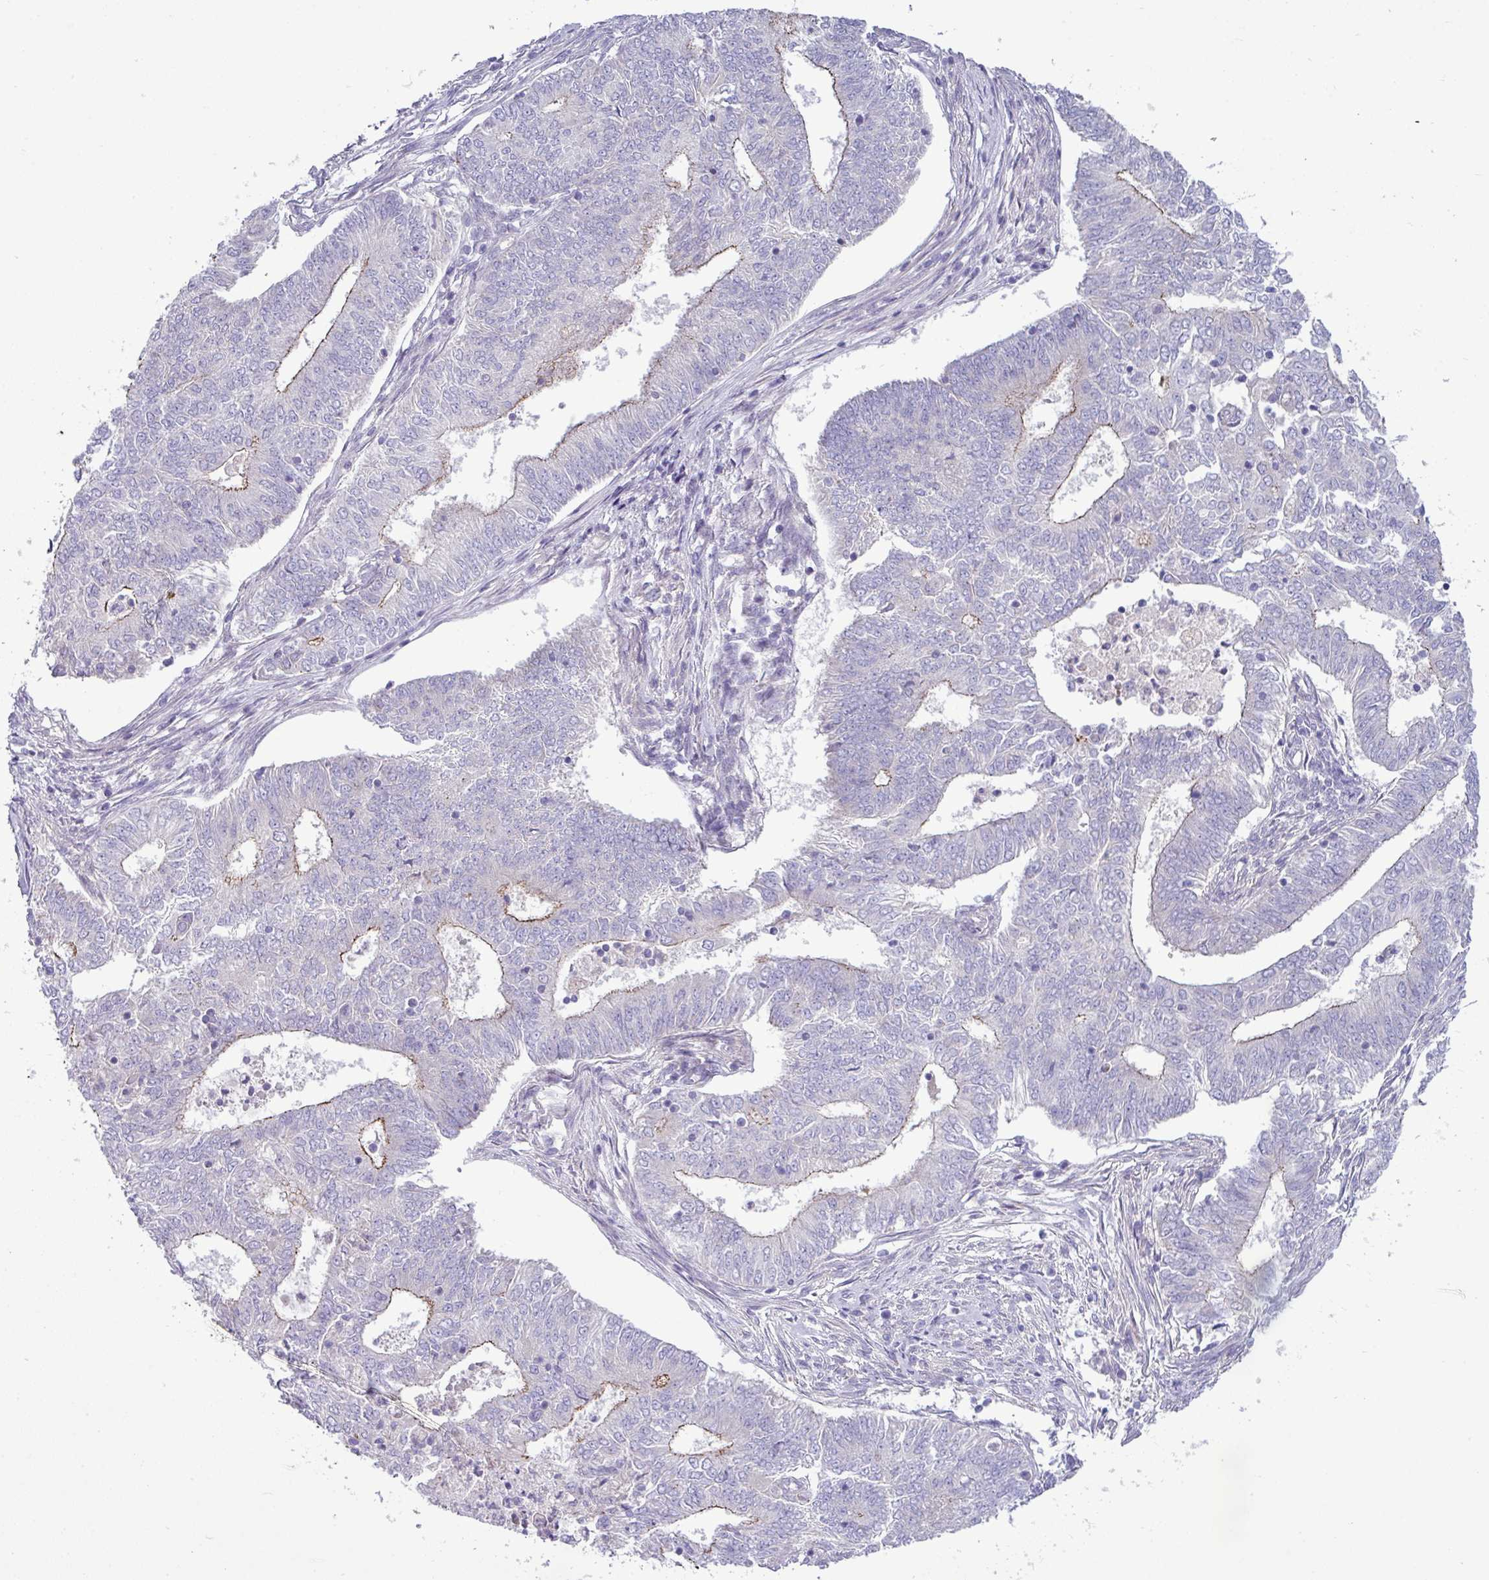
{"staining": {"intensity": "moderate", "quantity": "<25%", "location": "cytoplasmic/membranous"}, "tissue": "endometrial cancer", "cell_type": "Tumor cells", "image_type": "cancer", "snomed": [{"axis": "morphology", "description": "Adenocarcinoma, NOS"}, {"axis": "topography", "description": "Endometrium"}], "caption": "The micrograph displays immunohistochemical staining of endometrial cancer. There is moderate cytoplasmic/membranous positivity is appreciated in approximately <25% of tumor cells.", "gene": "ACAP3", "patient": {"sex": "female", "age": 62}}